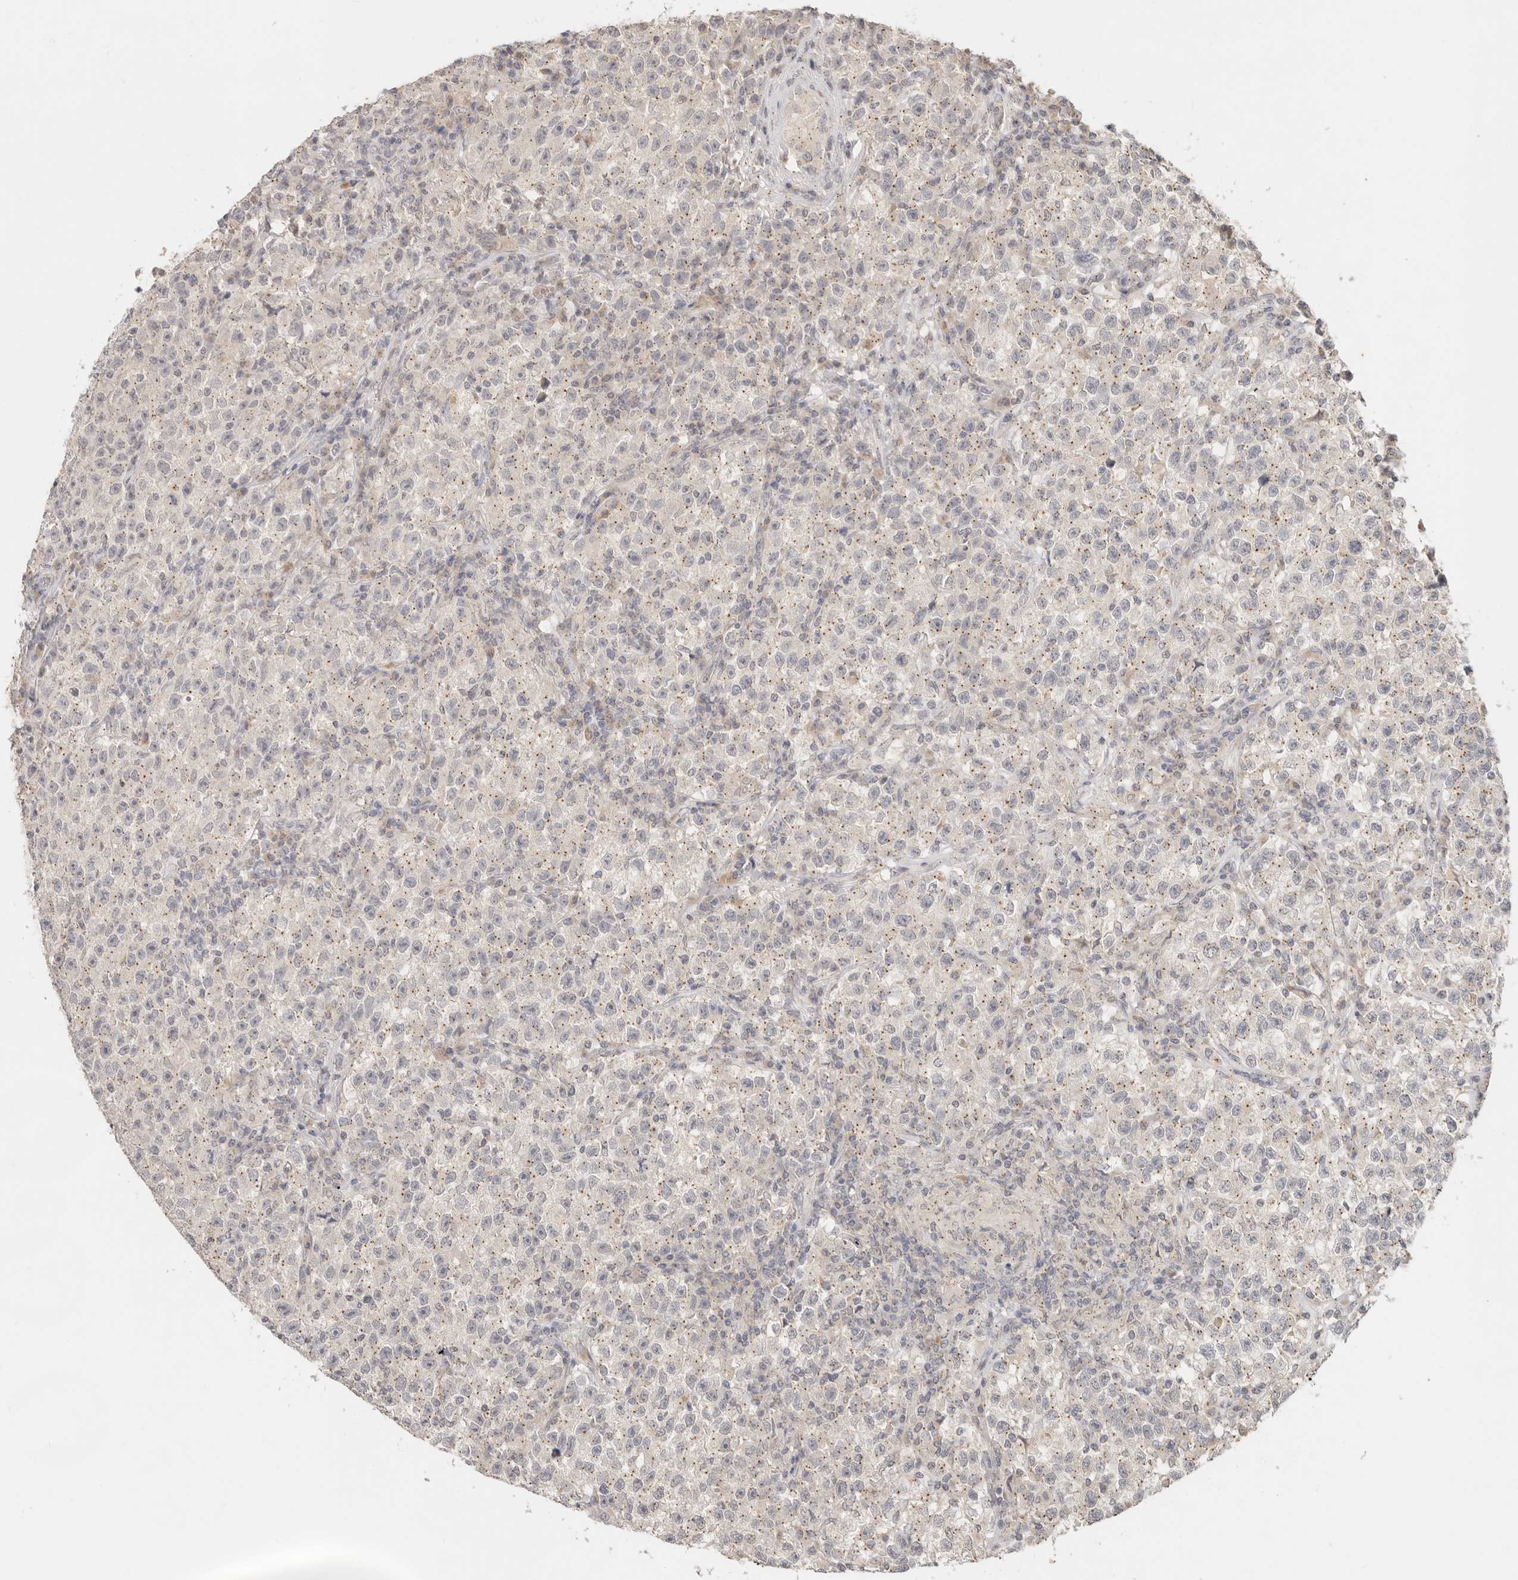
{"staining": {"intensity": "negative", "quantity": "none", "location": "none"}, "tissue": "testis cancer", "cell_type": "Tumor cells", "image_type": "cancer", "snomed": [{"axis": "morphology", "description": "Seminoma, NOS"}, {"axis": "topography", "description": "Testis"}], "caption": "There is no significant staining in tumor cells of seminoma (testis).", "gene": "LMO4", "patient": {"sex": "male", "age": 22}}